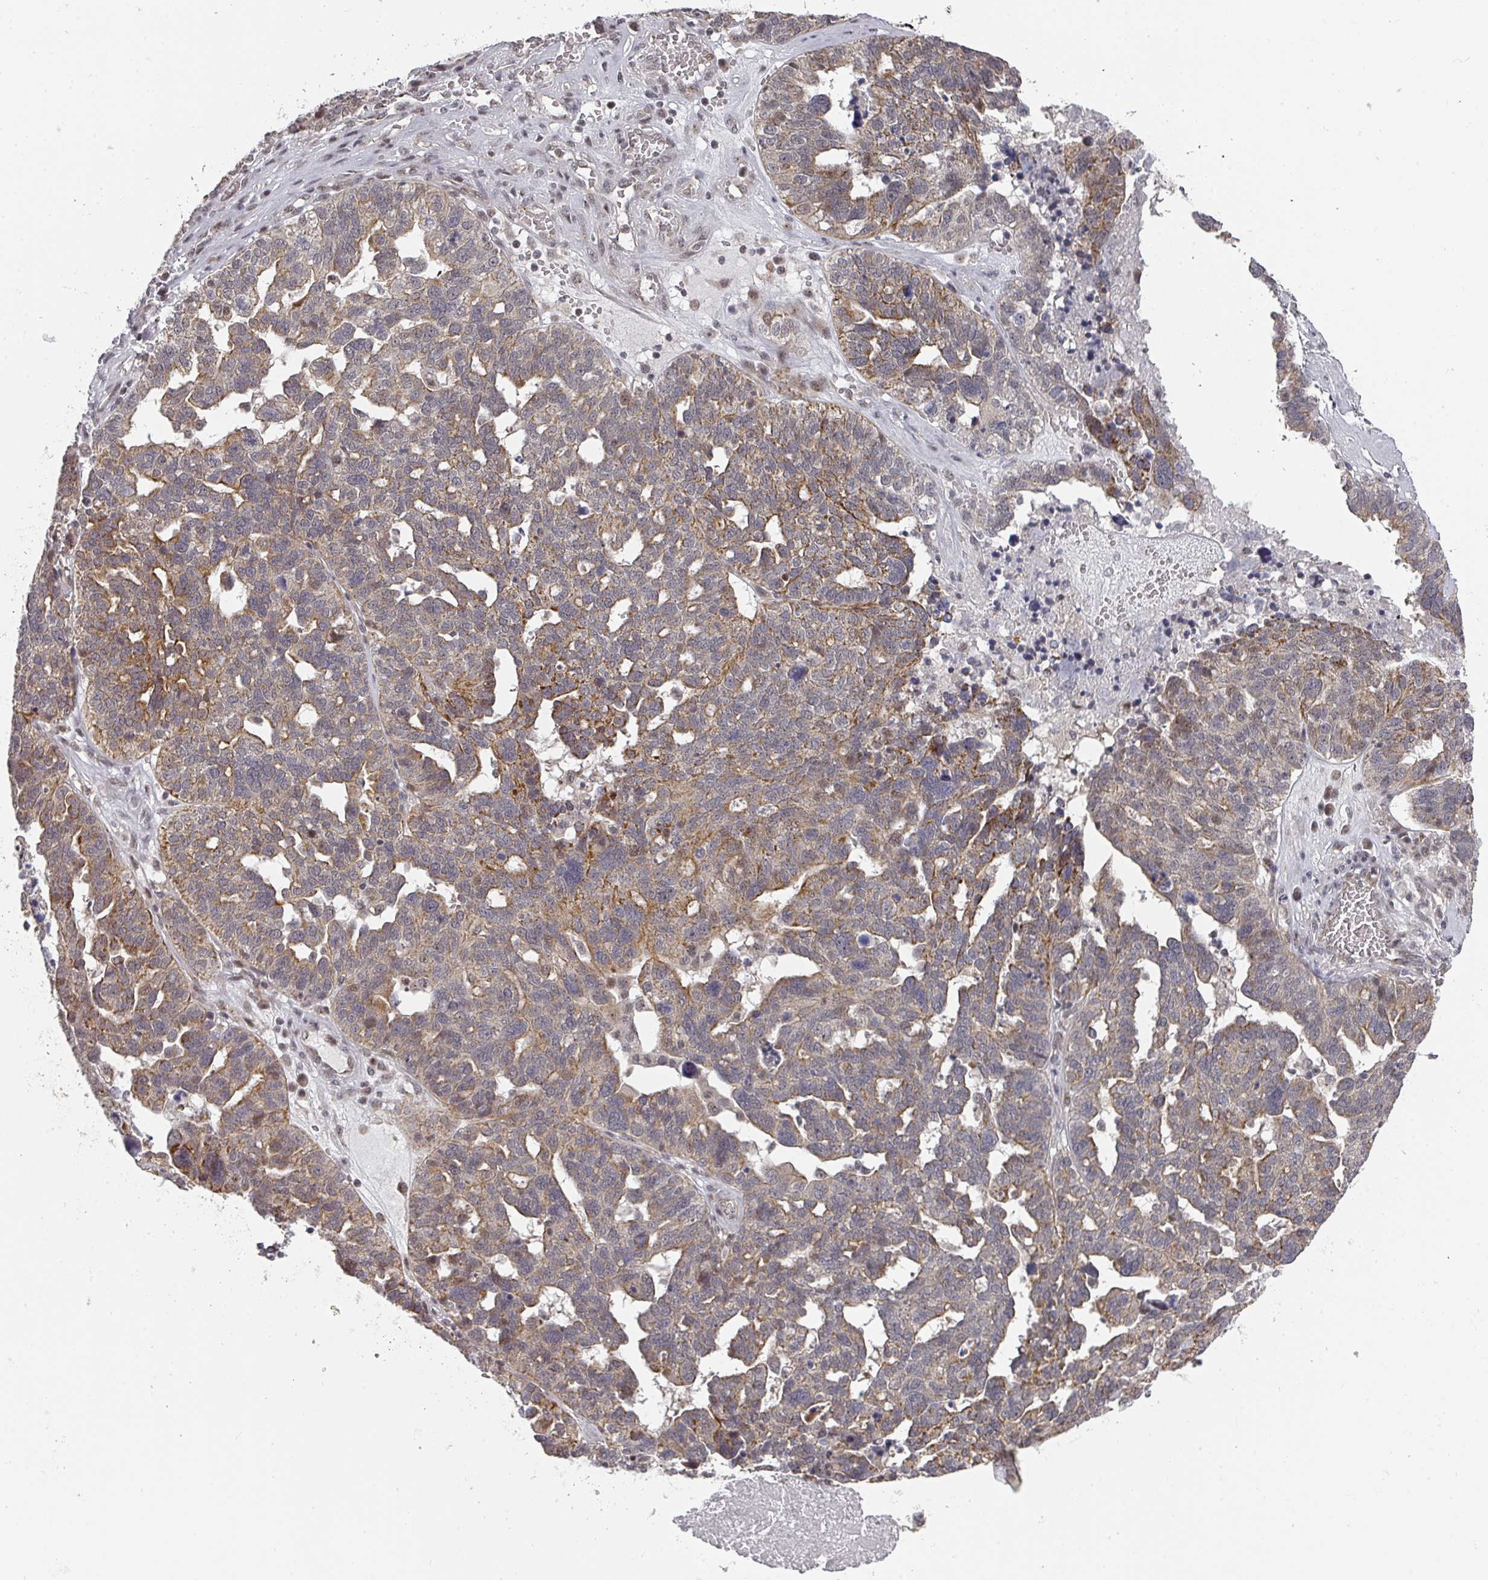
{"staining": {"intensity": "moderate", "quantity": "25%-75%", "location": "cytoplasmic/membranous"}, "tissue": "ovarian cancer", "cell_type": "Tumor cells", "image_type": "cancer", "snomed": [{"axis": "morphology", "description": "Cystadenocarcinoma, serous, NOS"}, {"axis": "topography", "description": "Ovary"}], "caption": "Immunohistochemical staining of ovarian cancer demonstrates moderate cytoplasmic/membranous protein staining in approximately 25%-75% of tumor cells.", "gene": "KIF1C", "patient": {"sex": "female", "age": 59}}